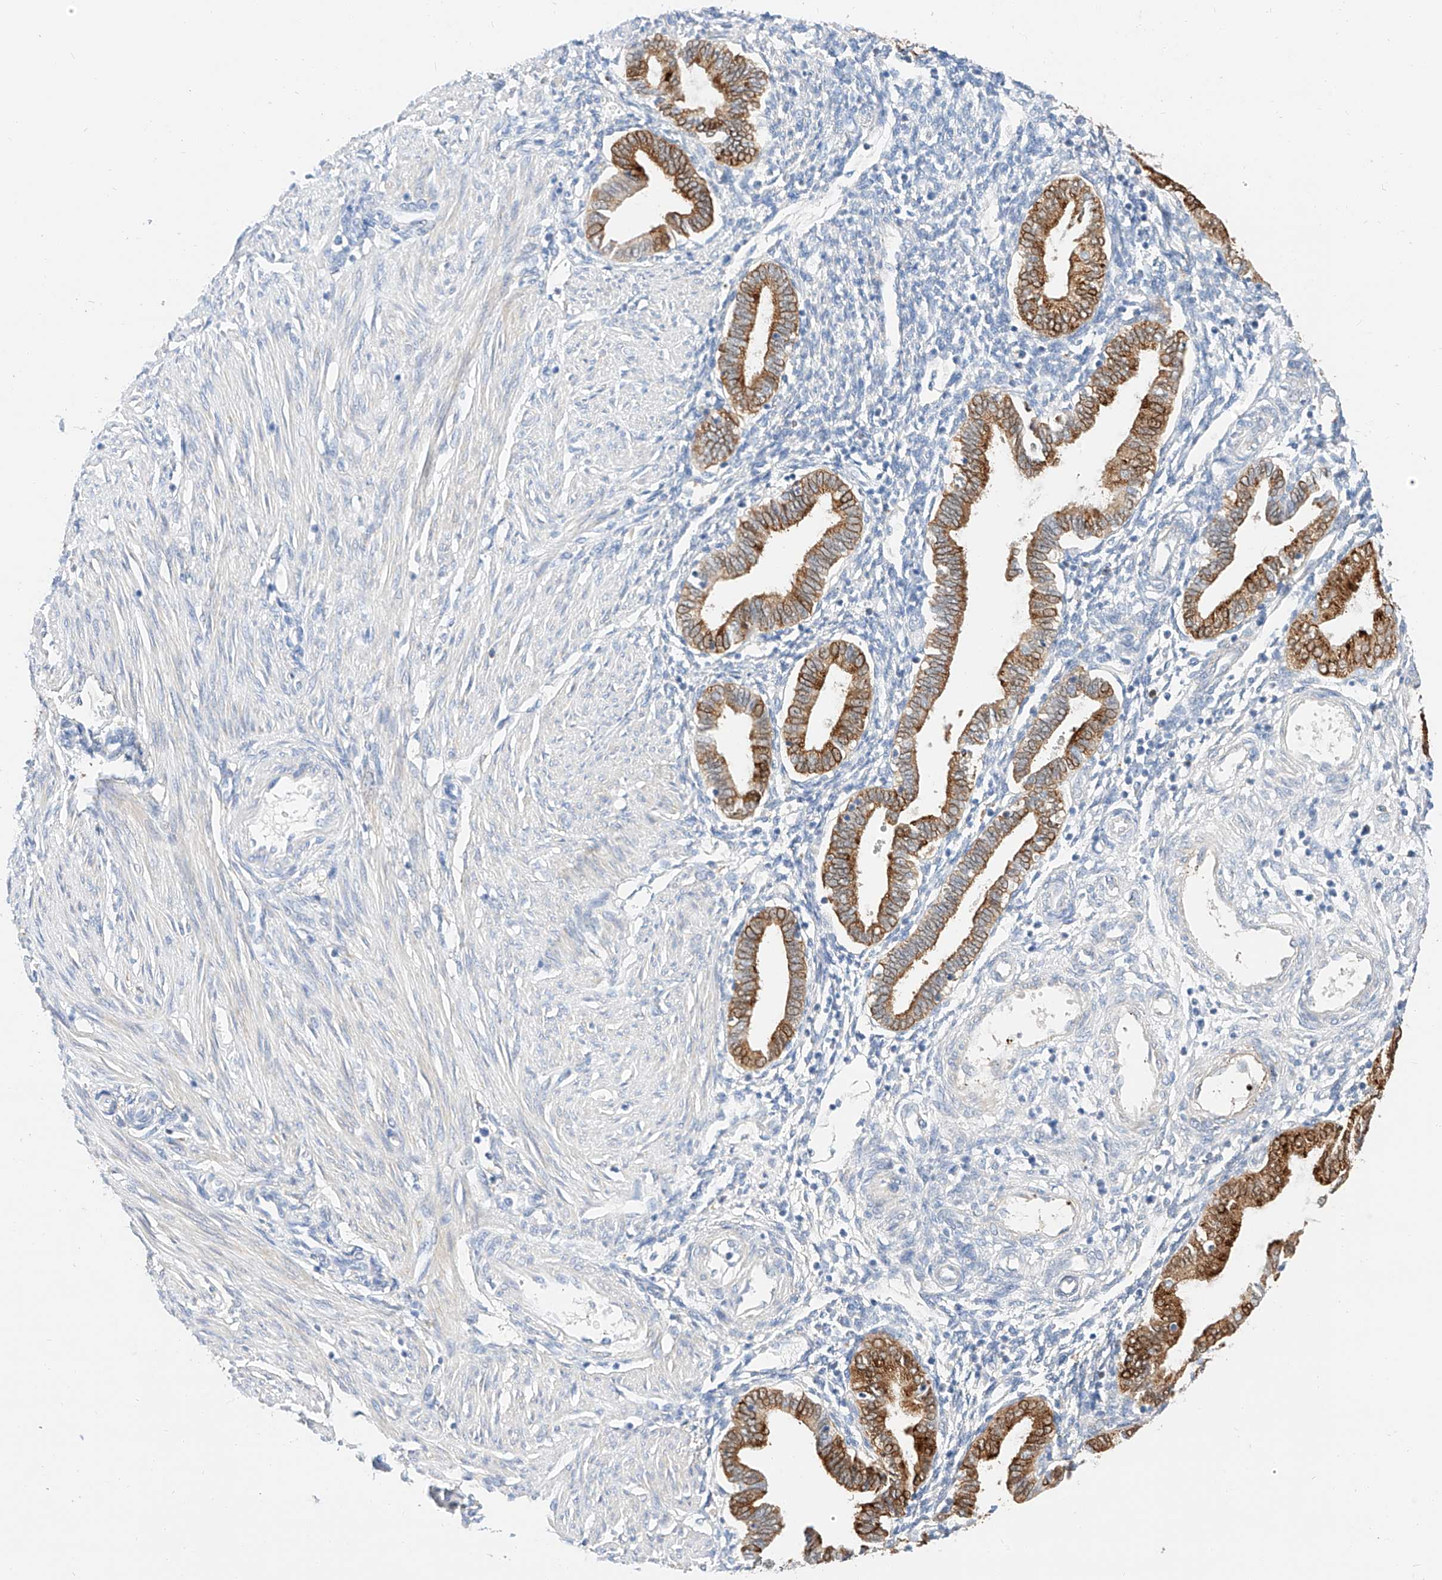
{"staining": {"intensity": "negative", "quantity": "none", "location": "none"}, "tissue": "endometrium", "cell_type": "Cells in endometrial stroma", "image_type": "normal", "snomed": [{"axis": "morphology", "description": "Normal tissue, NOS"}, {"axis": "topography", "description": "Endometrium"}], "caption": "IHC micrograph of benign human endometrium stained for a protein (brown), which reveals no expression in cells in endometrial stroma.", "gene": "MAP7", "patient": {"sex": "female", "age": 53}}